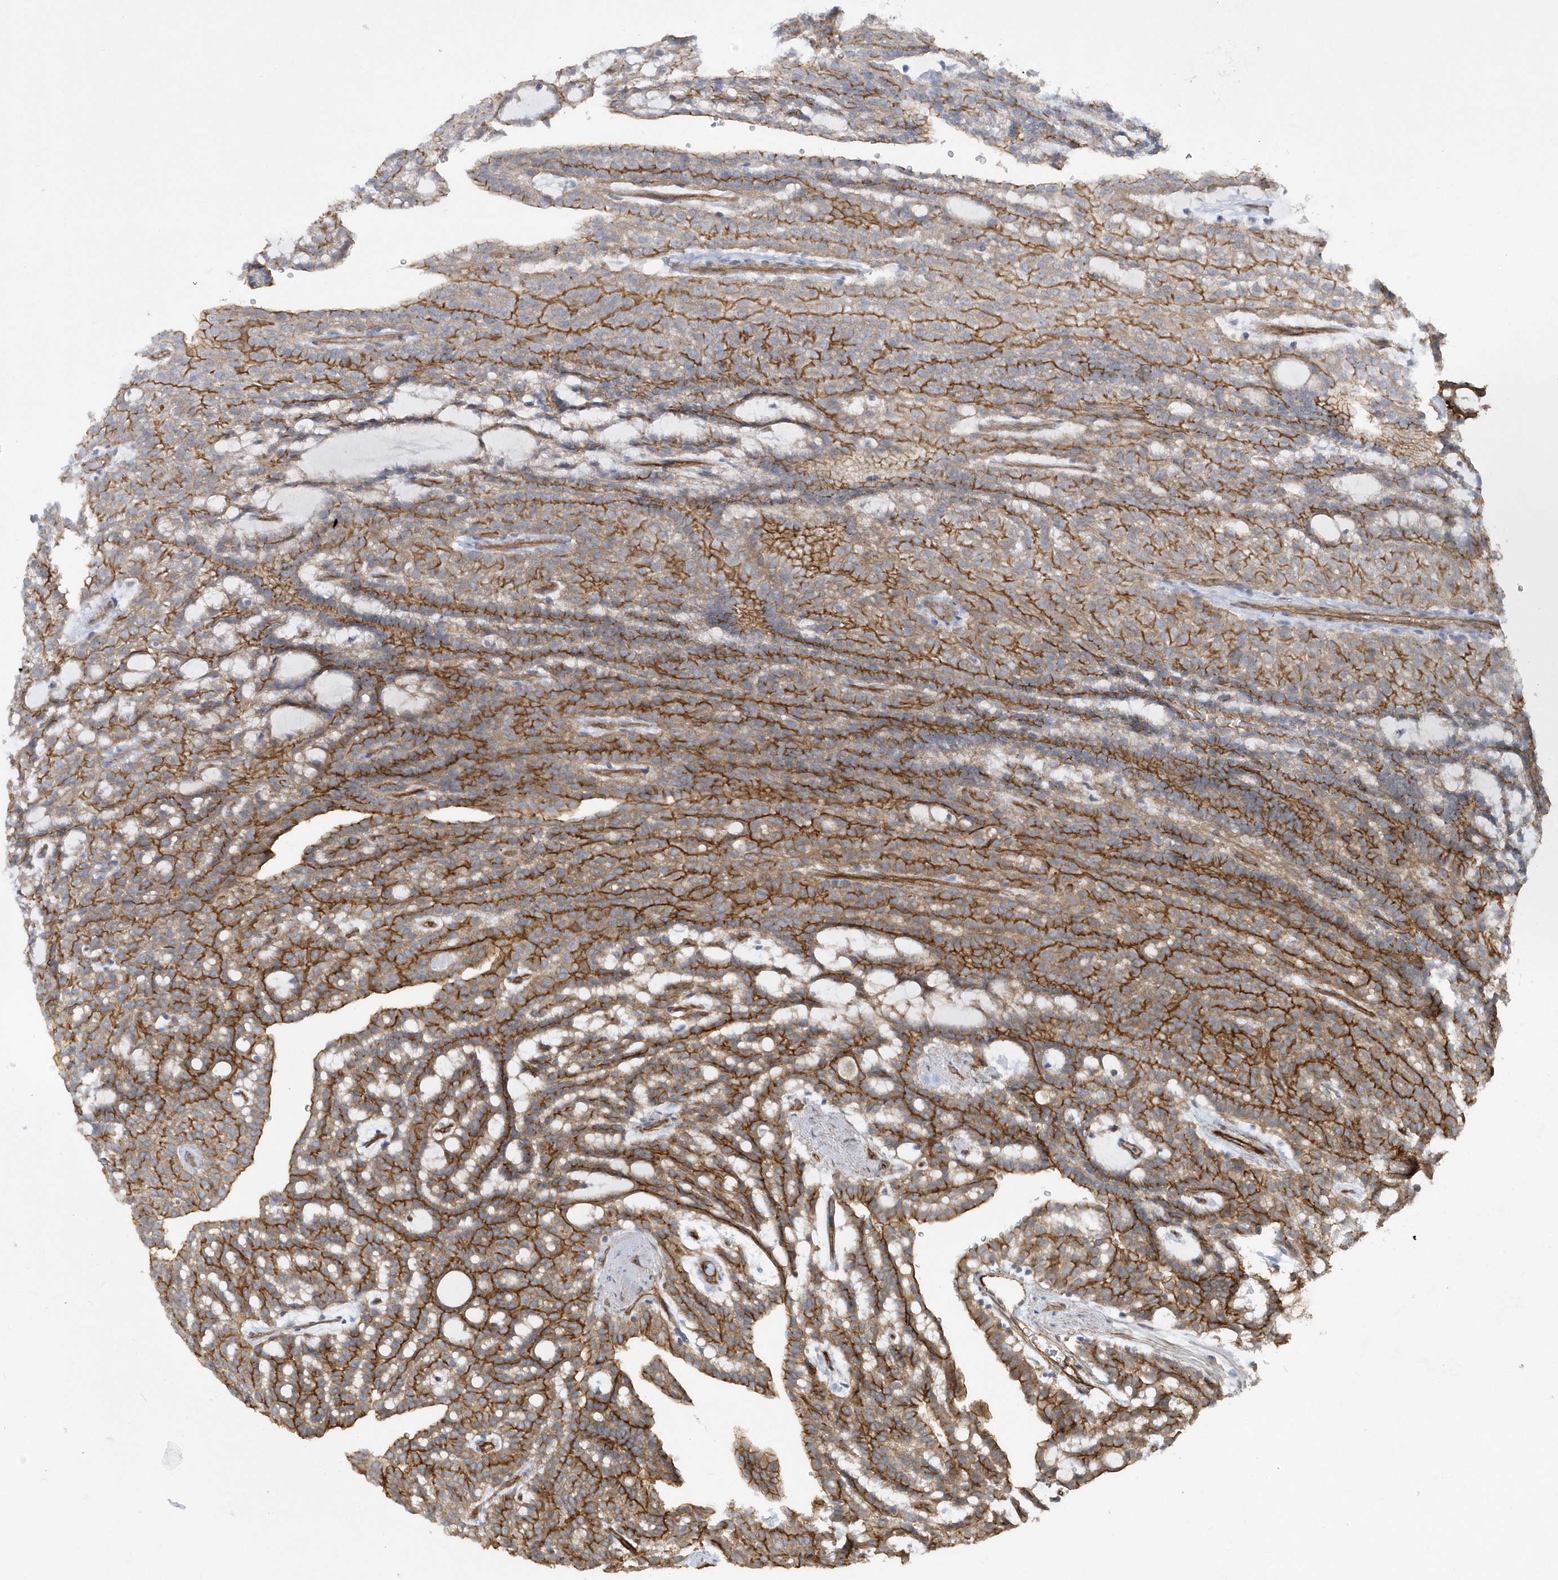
{"staining": {"intensity": "moderate", "quantity": ">75%", "location": "cytoplasmic/membranous"}, "tissue": "renal cancer", "cell_type": "Tumor cells", "image_type": "cancer", "snomed": [{"axis": "morphology", "description": "Adenocarcinoma, NOS"}, {"axis": "topography", "description": "Kidney"}], "caption": "Immunohistochemical staining of human adenocarcinoma (renal) demonstrates medium levels of moderate cytoplasmic/membranous positivity in about >75% of tumor cells.", "gene": "RAI14", "patient": {"sex": "male", "age": 63}}